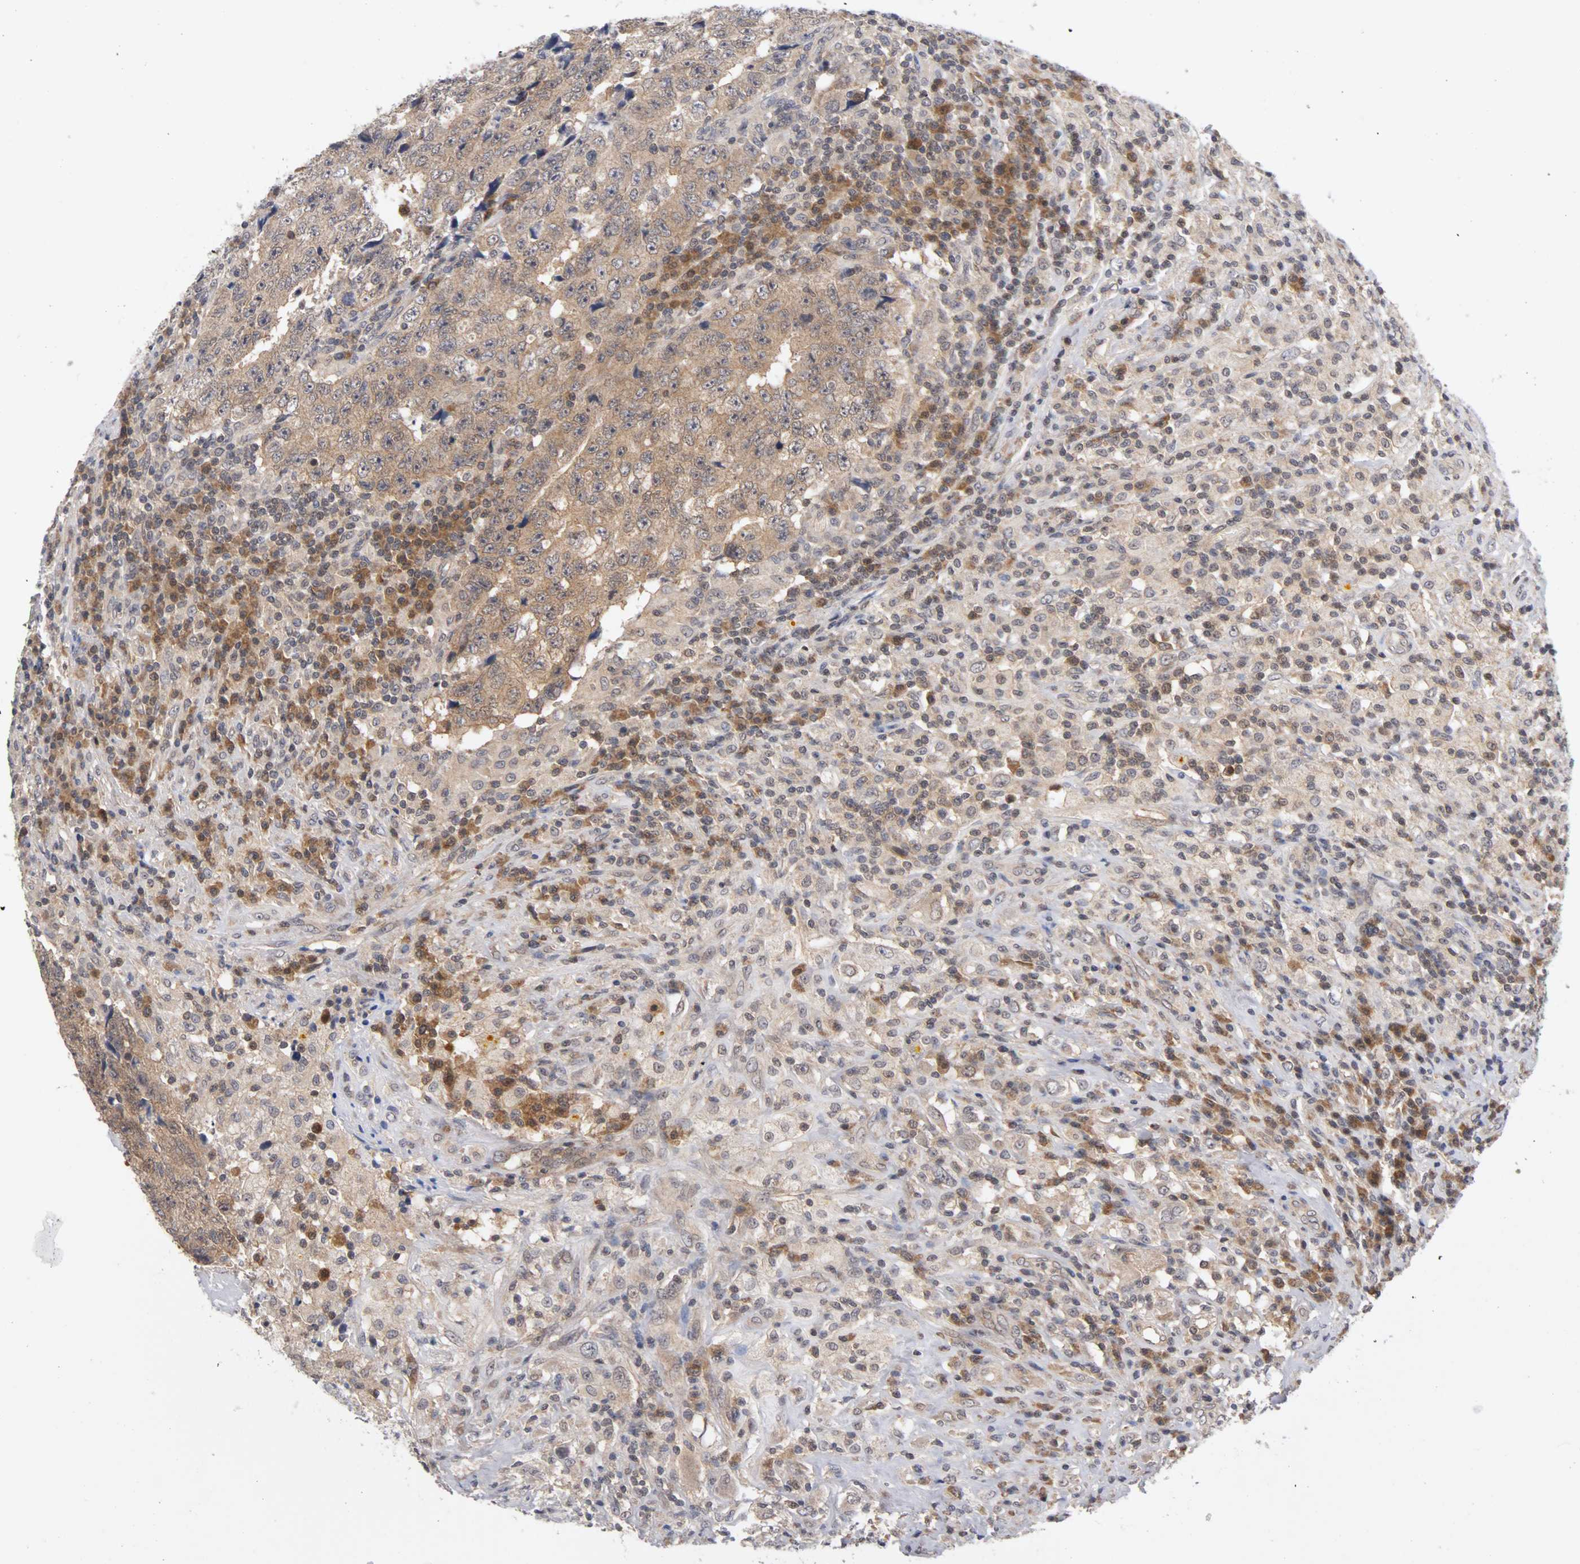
{"staining": {"intensity": "moderate", "quantity": ">75%", "location": "cytoplasmic/membranous,nuclear"}, "tissue": "testis cancer", "cell_type": "Tumor cells", "image_type": "cancer", "snomed": [{"axis": "morphology", "description": "Necrosis, NOS"}, {"axis": "morphology", "description": "Carcinoma, Embryonal, NOS"}, {"axis": "topography", "description": "Testis"}], "caption": "Immunohistochemical staining of testis cancer exhibits medium levels of moderate cytoplasmic/membranous and nuclear protein positivity in approximately >75% of tumor cells. (DAB IHC, brown staining for protein, blue staining for nuclei).", "gene": "UBE2M", "patient": {"sex": "male", "age": 19}}